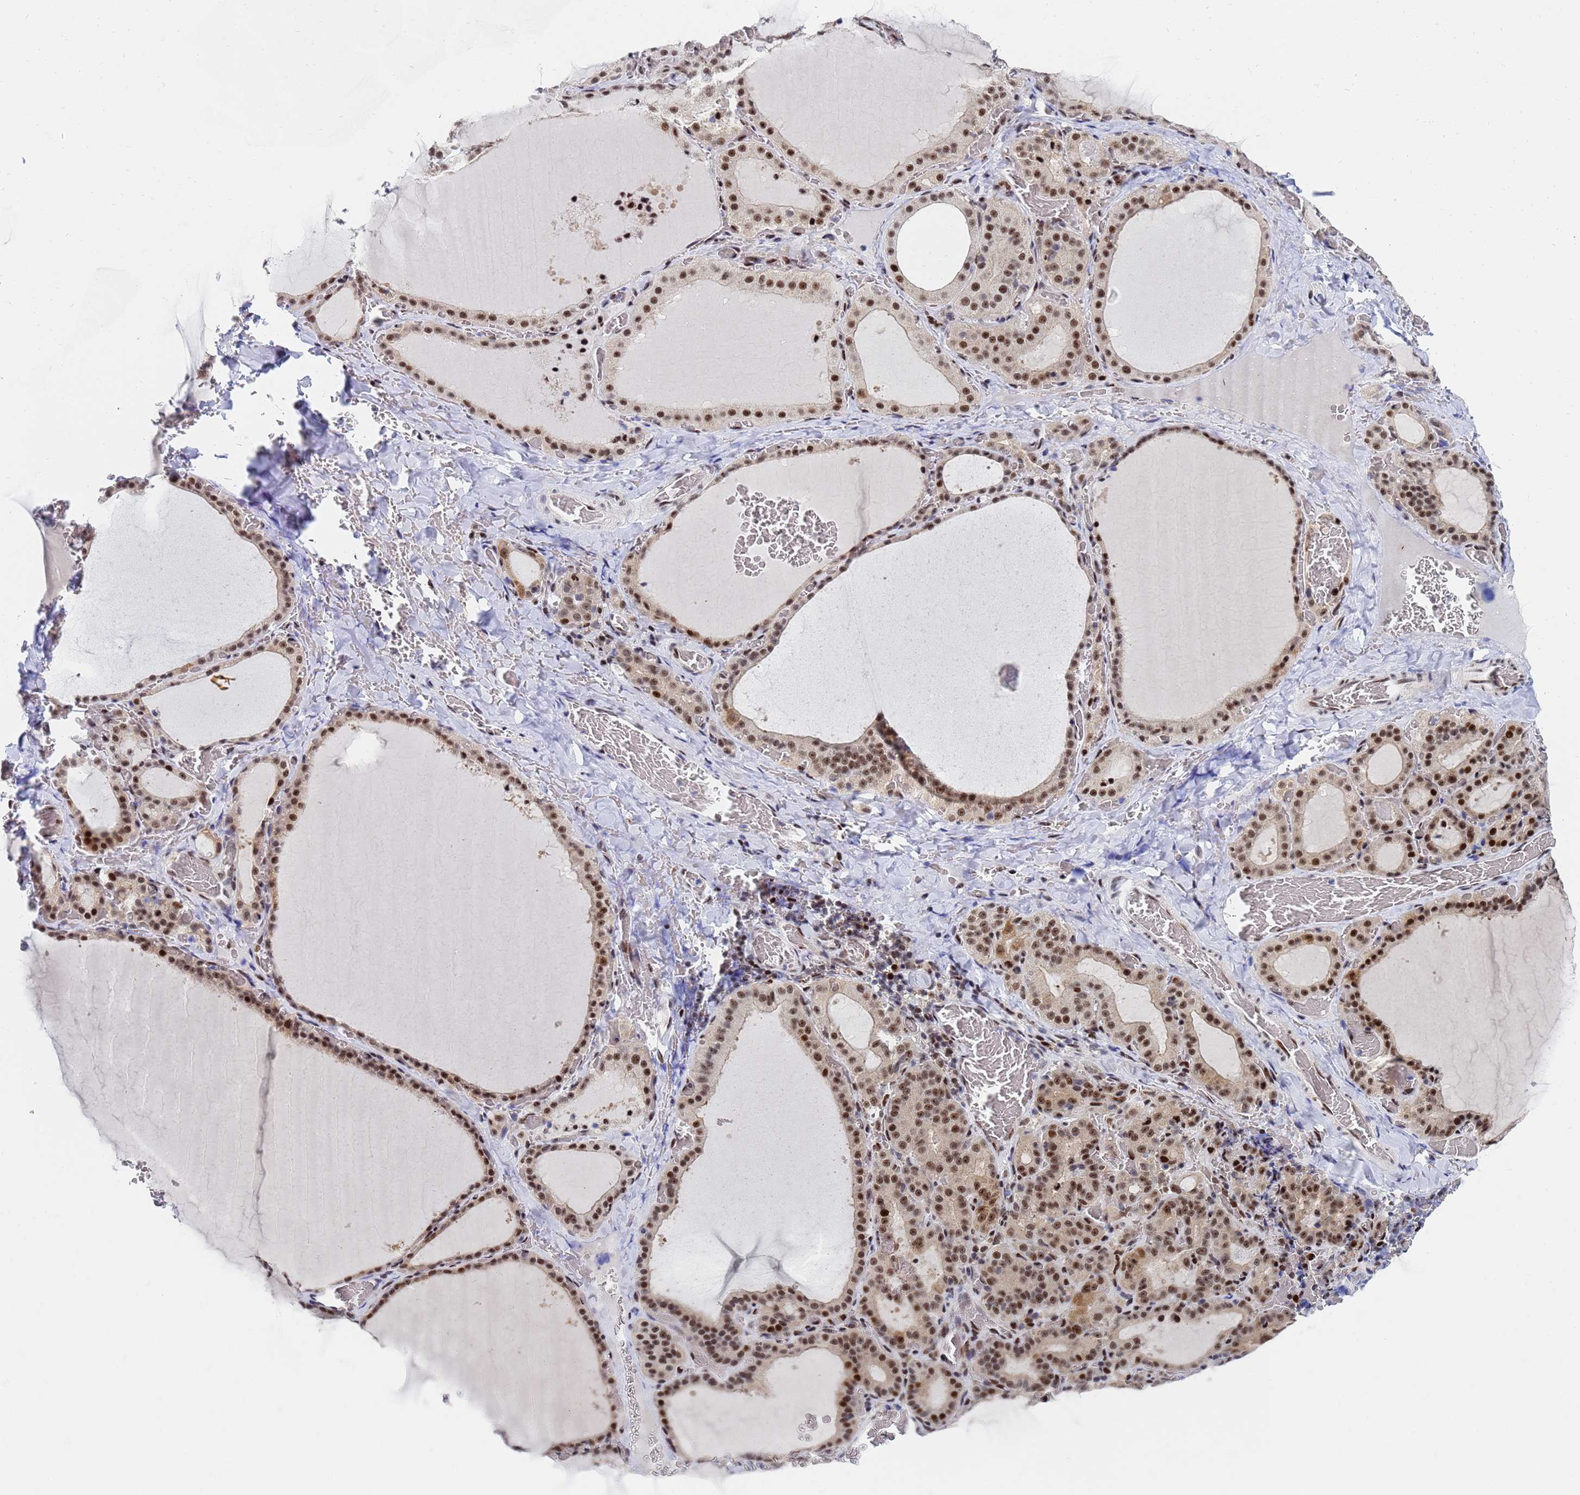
{"staining": {"intensity": "moderate", "quantity": ">75%", "location": "nuclear"}, "tissue": "thyroid gland", "cell_type": "Glandular cells", "image_type": "normal", "snomed": [{"axis": "morphology", "description": "Normal tissue, NOS"}, {"axis": "topography", "description": "Thyroid gland"}], "caption": "Benign thyroid gland reveals moderate nuclear staining in approximately >75% of glandular cells, visualized by immunohistochemistry.", "gene": "AP5Z1", "patient": {"sex": "female", "age": 39}}